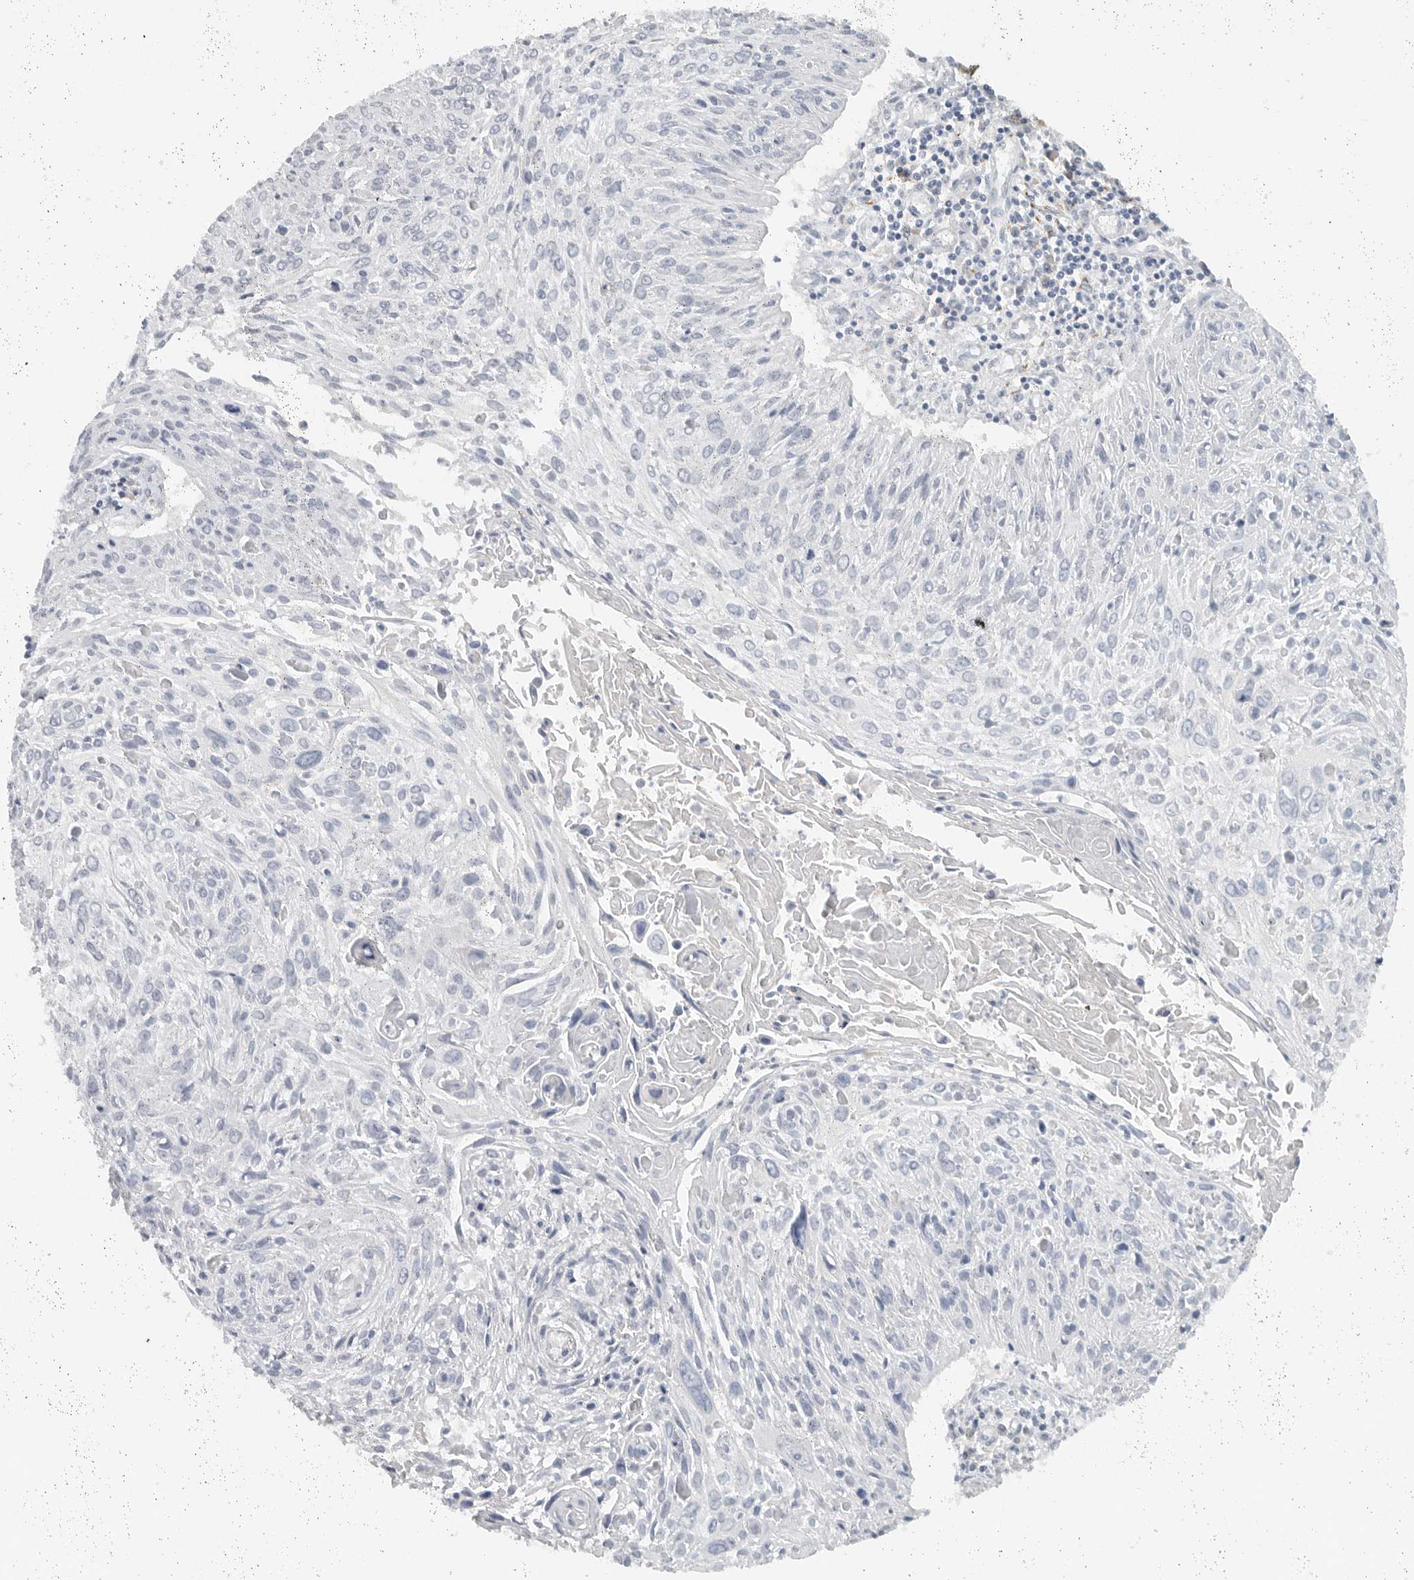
{"staining": {"intensity": "negative", "quantity": "none", "location": "none"}, "tissue": "cervical cancer", "cell_type": "Tumor cells", "image_type": "cancer", "snomed": [{"axis": "morphology", "description": "Squamous cell carcinoma, NOS"}, {"axis": "topography", "description": "Cervix"}], "caption": "Tumor cells are negative for brown protein staining in cervical cancer (squamous cell carcinoma).", "gene": "PAM", "patient": {"sex": "female", "age": 51}}